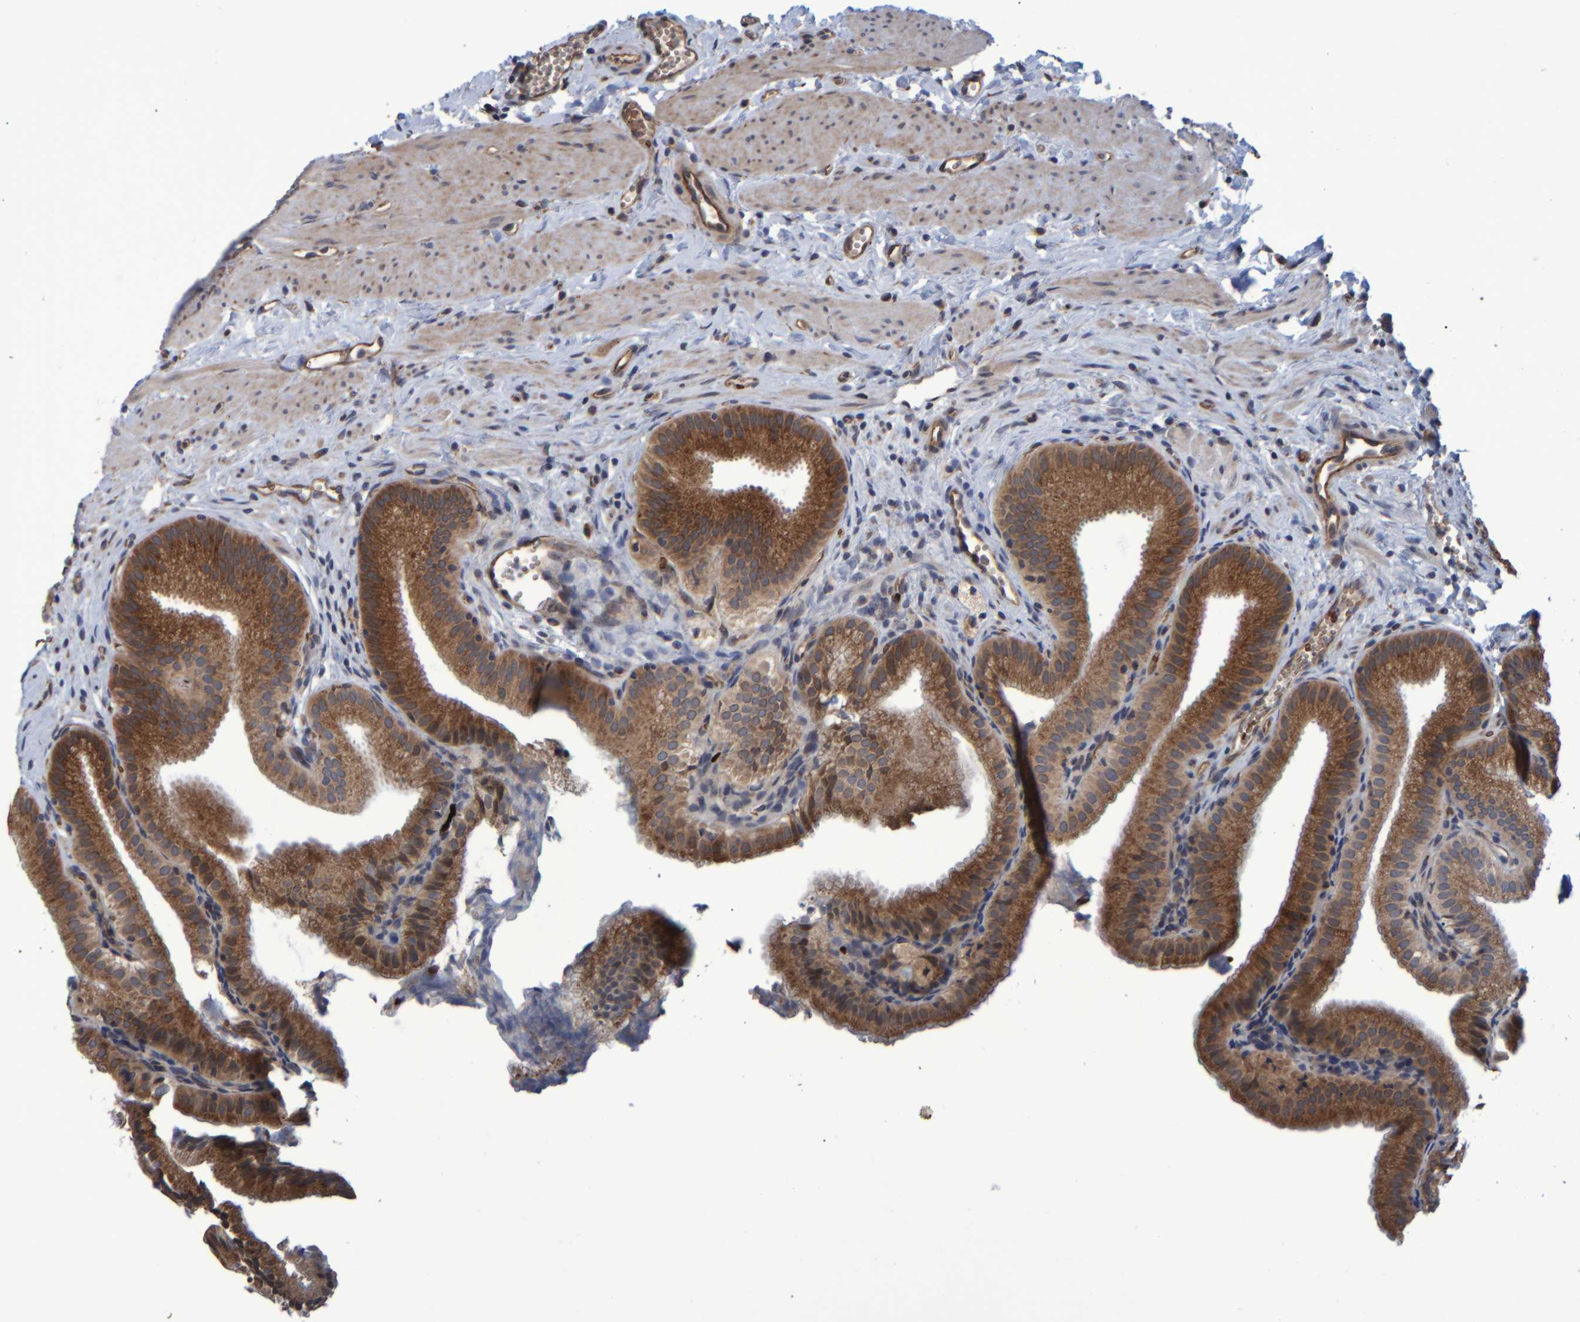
{"staining": {"intensity": "strong", "quantity": ">75%", "location": "cytoplasmic/membranous"}, "tissue": "gallbladder", "cell_type": "Glandular cells", "image_type": "normal", "snomed": [{"axis": "morphology", "description": "Normal tissue, NOS"}, {"axis": "topography", "description": "Gallbladder"}], "caption": "Glandular cells display high levels of strong cytoplasmic/membranous staining in about >75% of cells in normal gallbladder.", "gene": "SPAG5", "patient": {"sex": "male", "age": 38}}